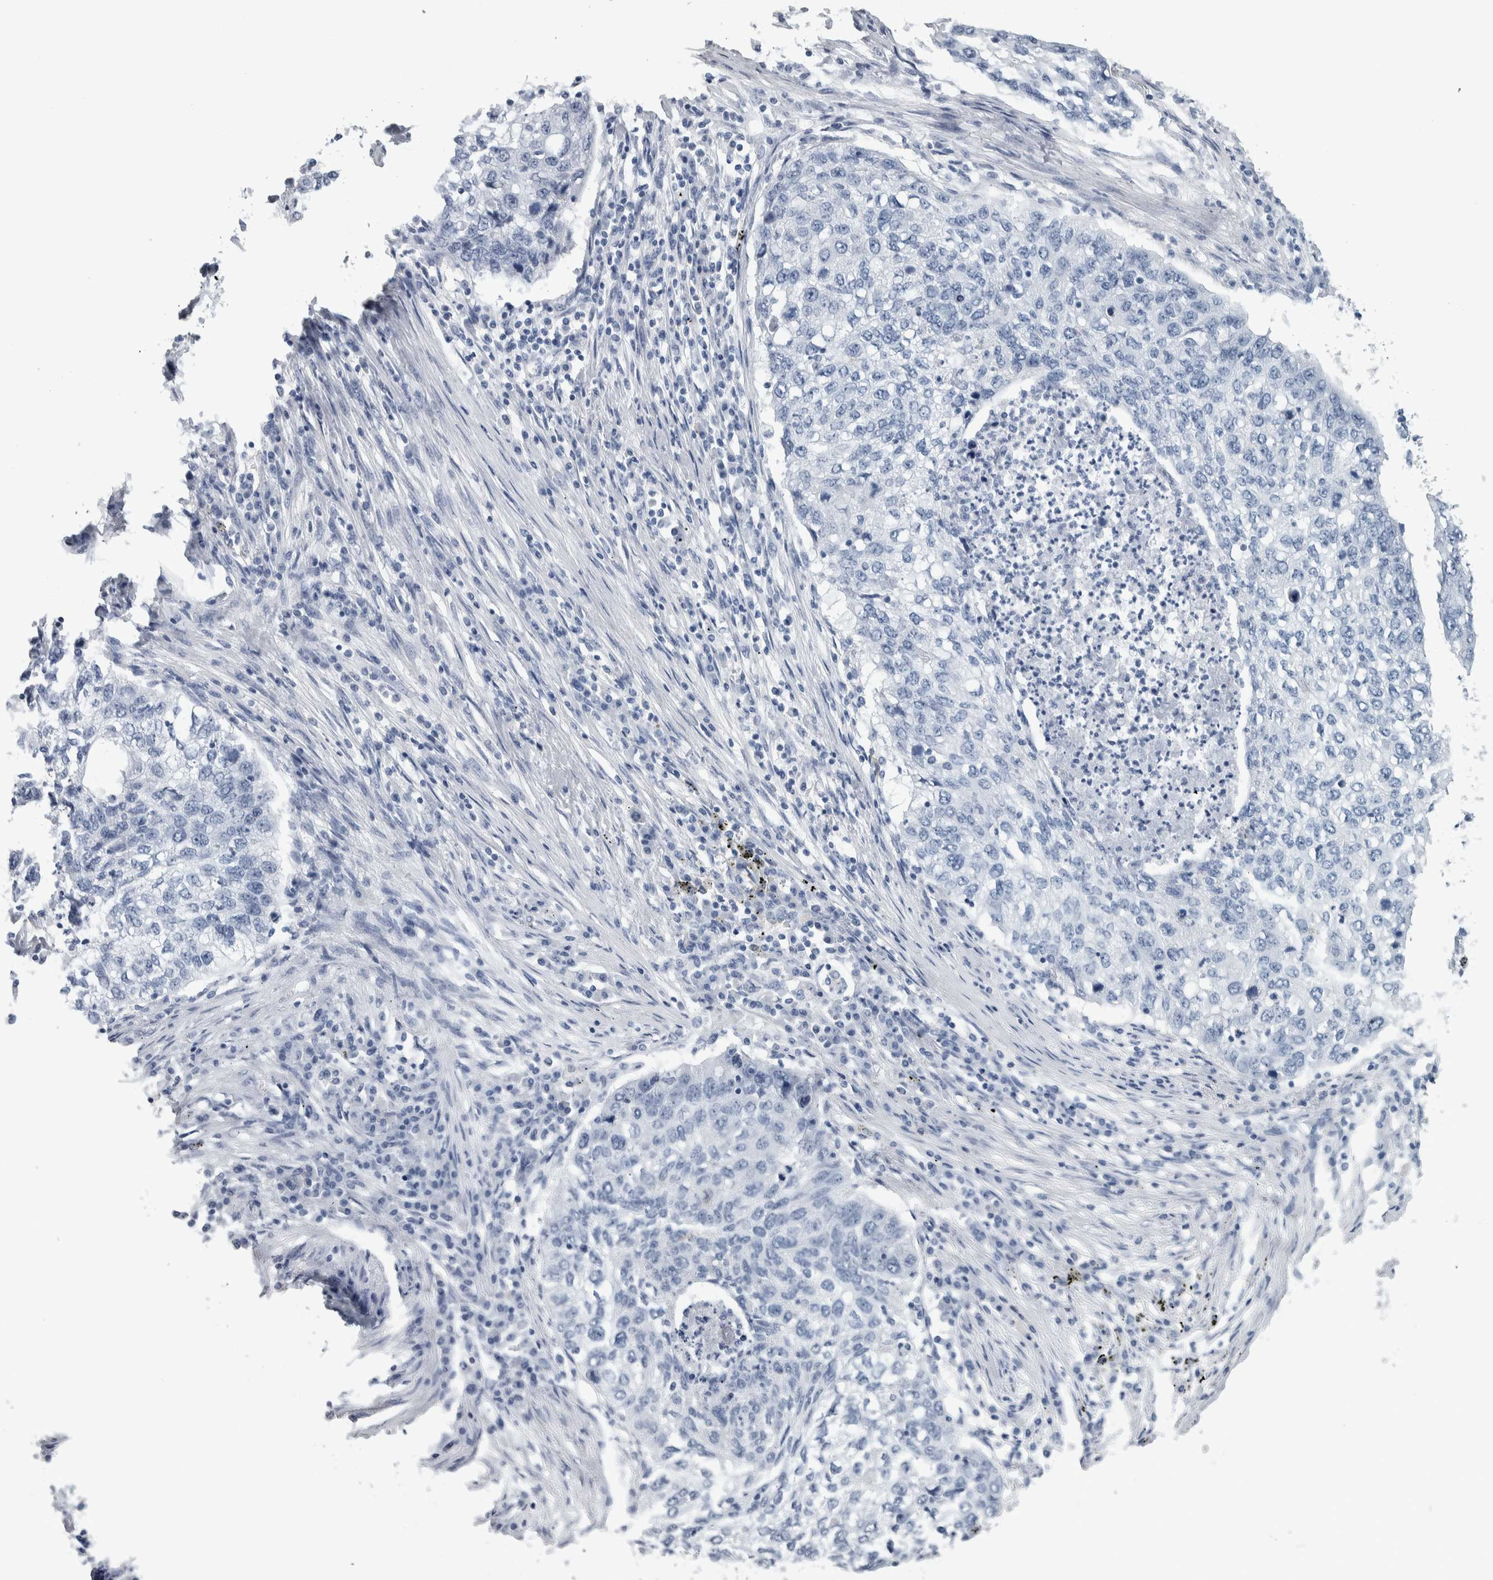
{"staining": {"intensity": "negative", "quantity": "none", "location": "none"}, "tissue": "lung cancer", "cell_type": "Tumor cells", "image_type": "cancer", "snomed": [{"axis": "morphology", "description": "Squamous cell carcinoma, NOS"}, {"axis": "topography", "description": "Lung"}], "caption": "Immunohistochemistry micrograph of neoplastic tissue: human lung cancer stained with DAB demonstrates no significant protein positivity in tumor cells. Nuclei are stained in blue.", "gene": "CDH17", "patient": {"sex": "female", "age": 63}}